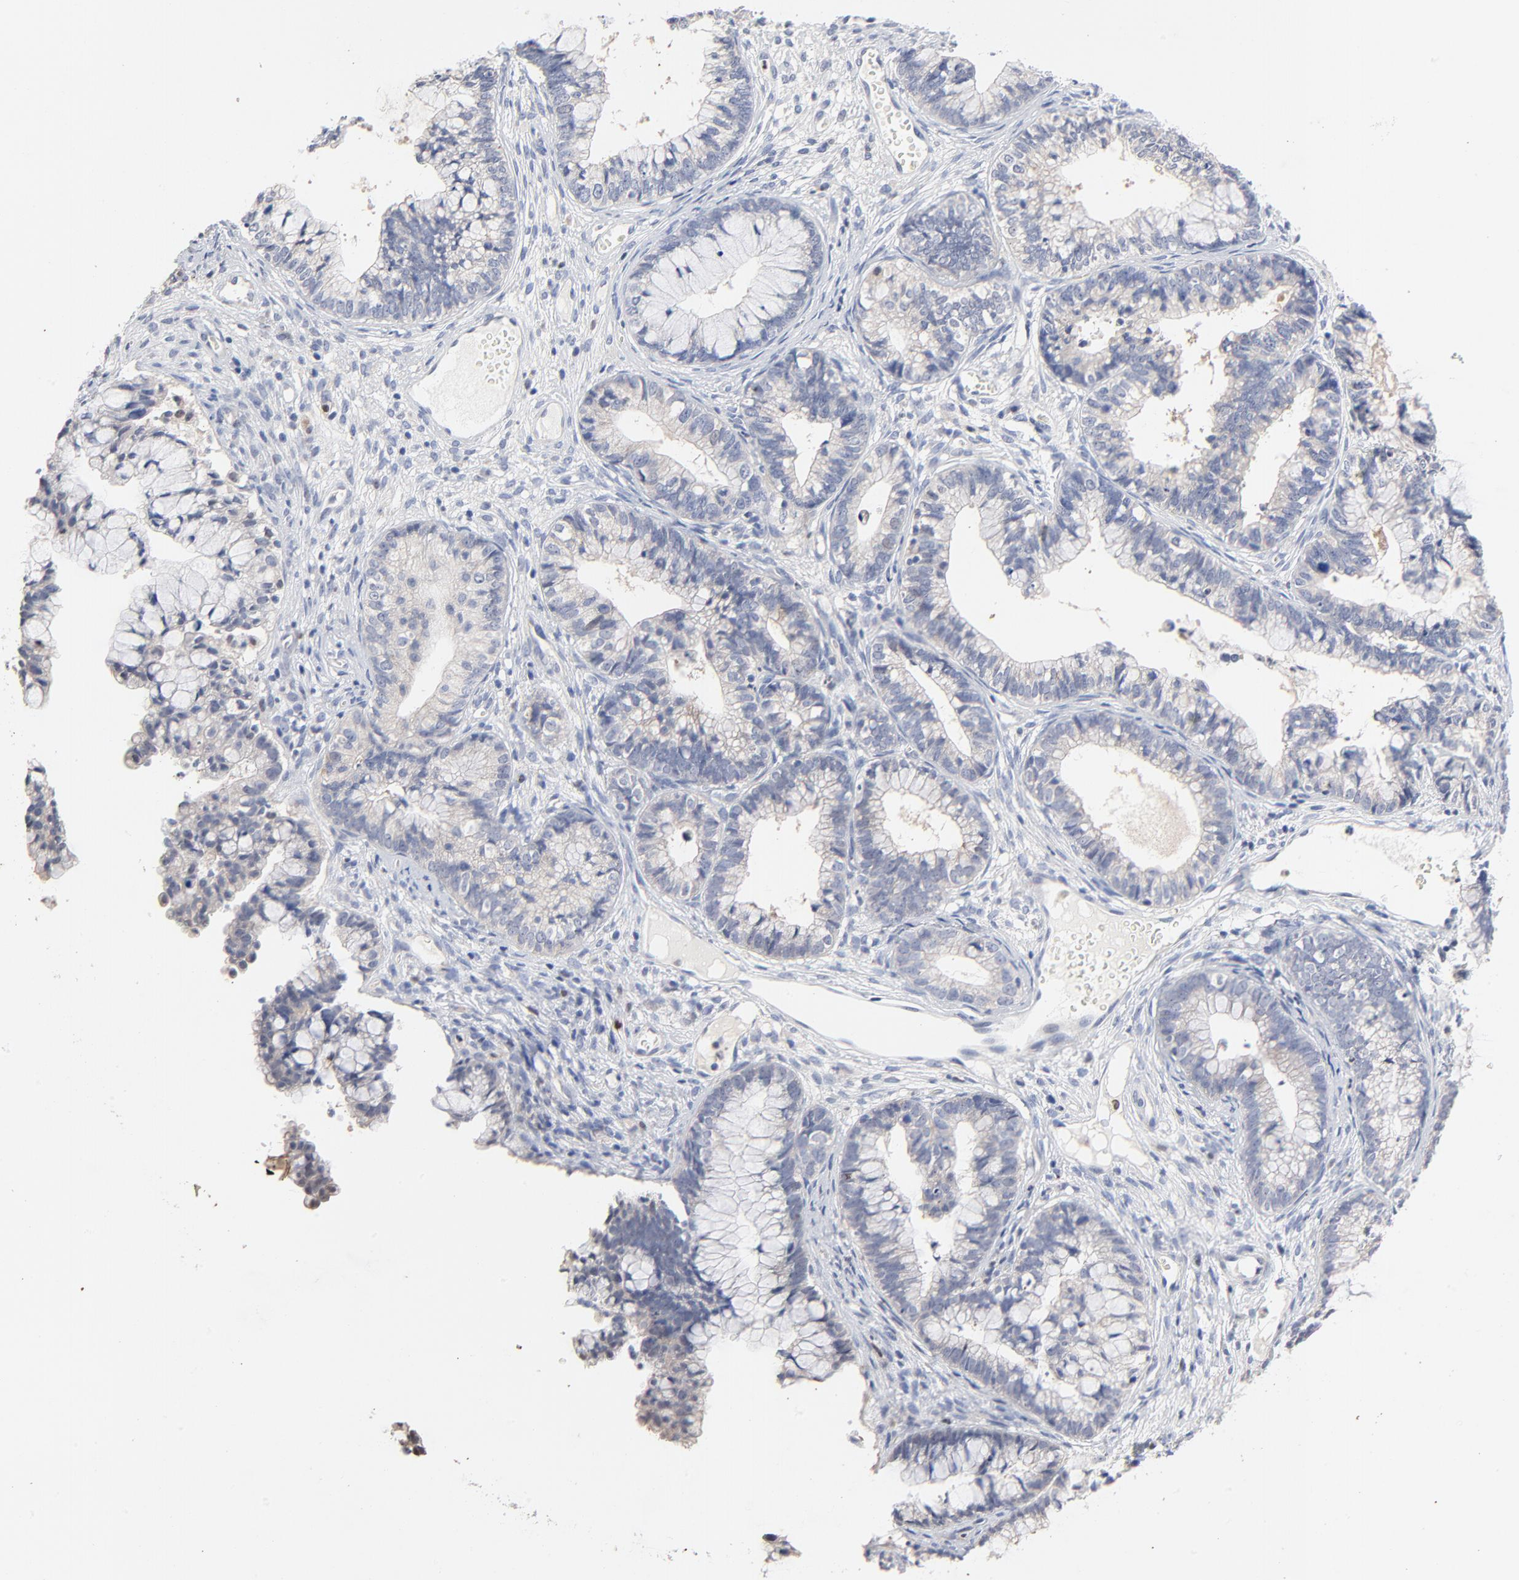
{"staining": {"intensity": "negative", "quantity": "none", "location": "none"}, "tissue": "cervical cancer", "cell_type": "Tumor cells", "image_type": "cancer", "snomed": [{"axis": "morphology", "description": "Adenocarcinoma, NOS"}, {"axis": "topography", "description": "Cervix"}], "caption": "Cervical adenocarcinoma was stained to show a protein in brown. There is no significant staining in tumor cells. (DAB IHC visualized using brightfield microscopy, high magnification).", "gene": "AADAC", "patient": {"sex": "female", "age": 44}}